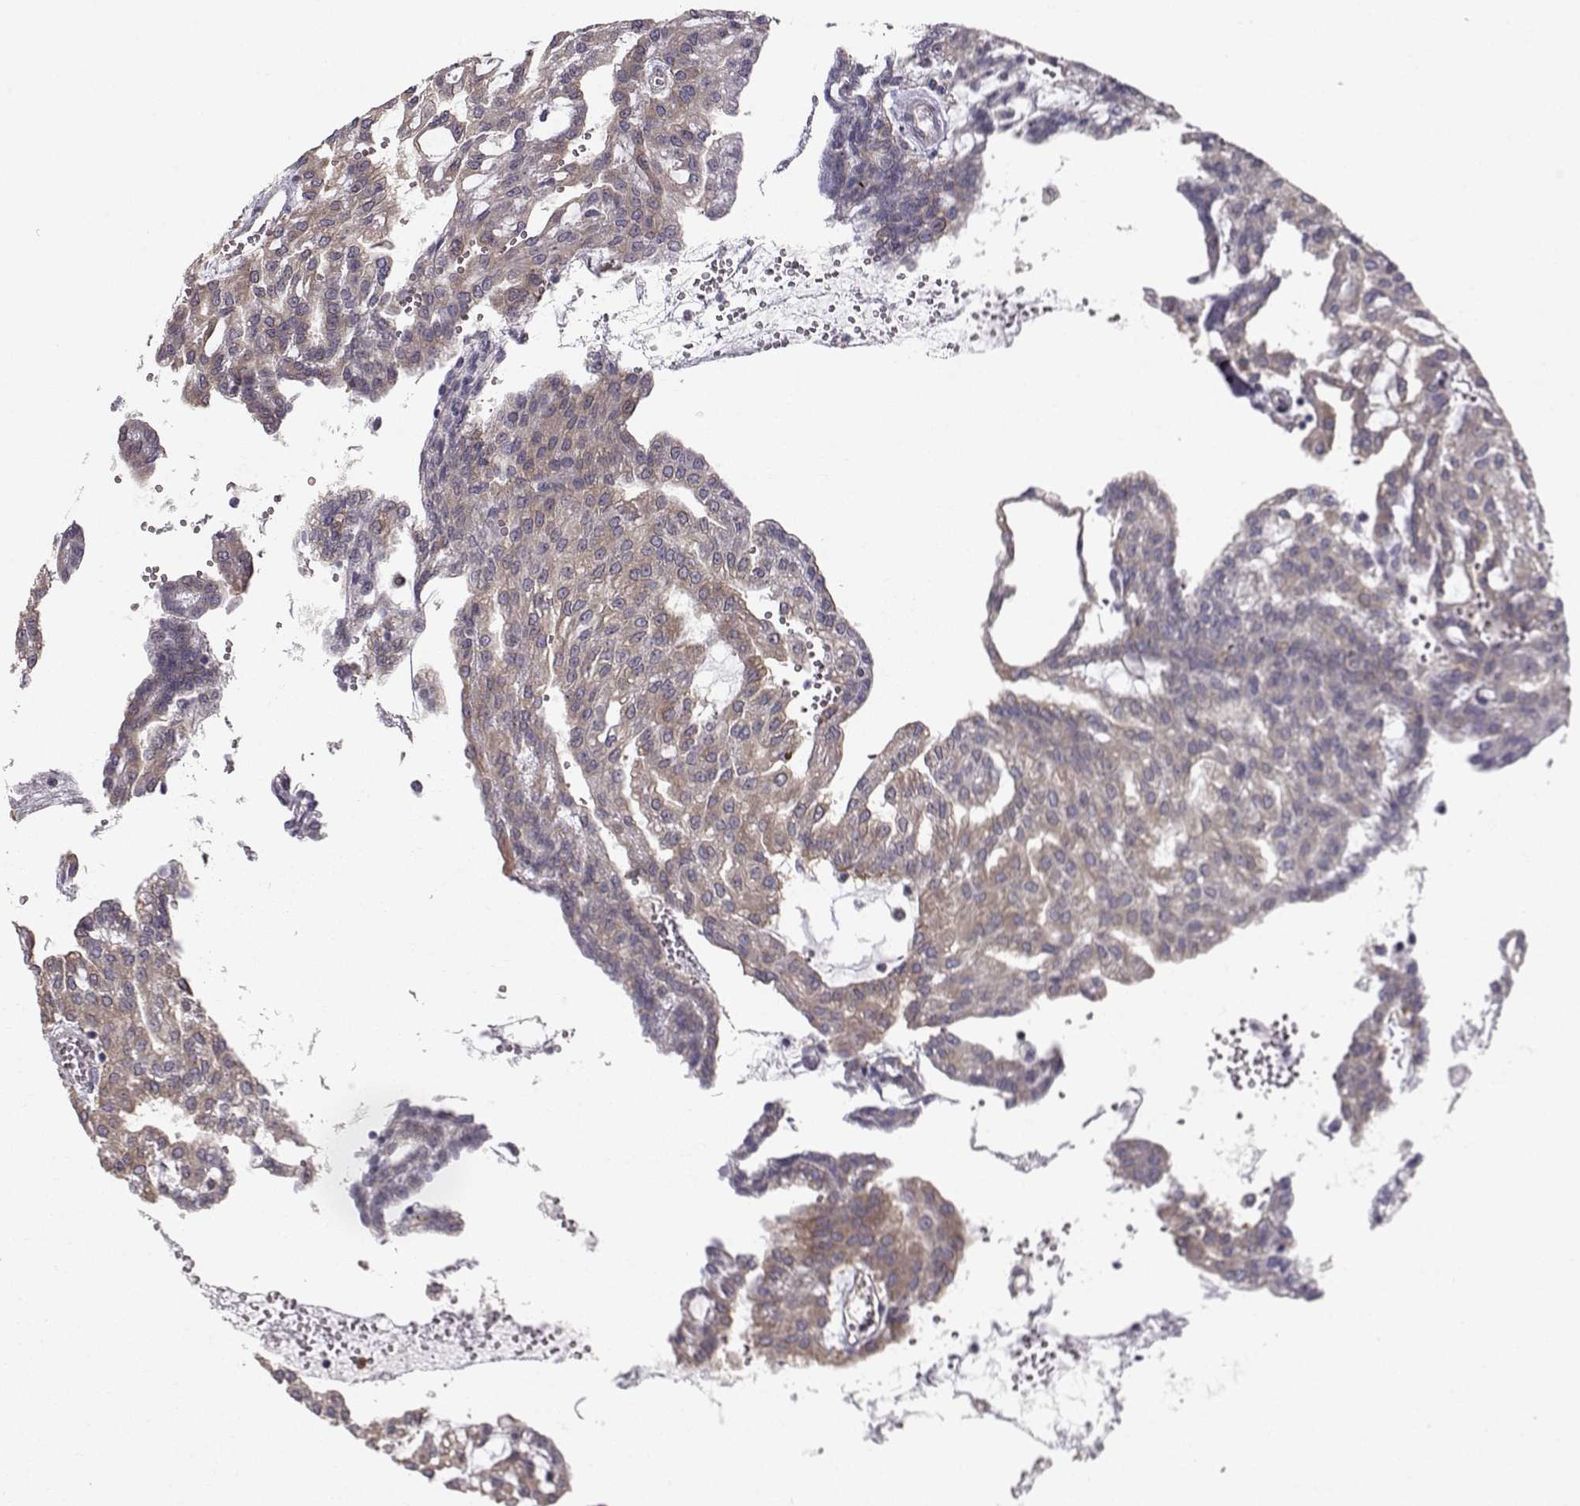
{"staining": {"intensity": "weak", "quantity": ">75%", "location": "cytoplasmic/membranous"}, "tissue": "renal cancer", "cell_type": "Tumor cells", "image_type": "cancer", "snomed": [{"axis": "morphology", "description": "Adenocarcinoma, NOS"}, {"axis": "topography", "description": "Kidney"}], "caption": "DAB immunohistochemical staining of human adenocarcinoma (renal) shows weak cytoplasmic/membranous protein expression in about >75% of tumor cells. Nuclei are stained in blue.", "gene": "HSP90AB1", "patient": {"sex": "male", "age": 63}}